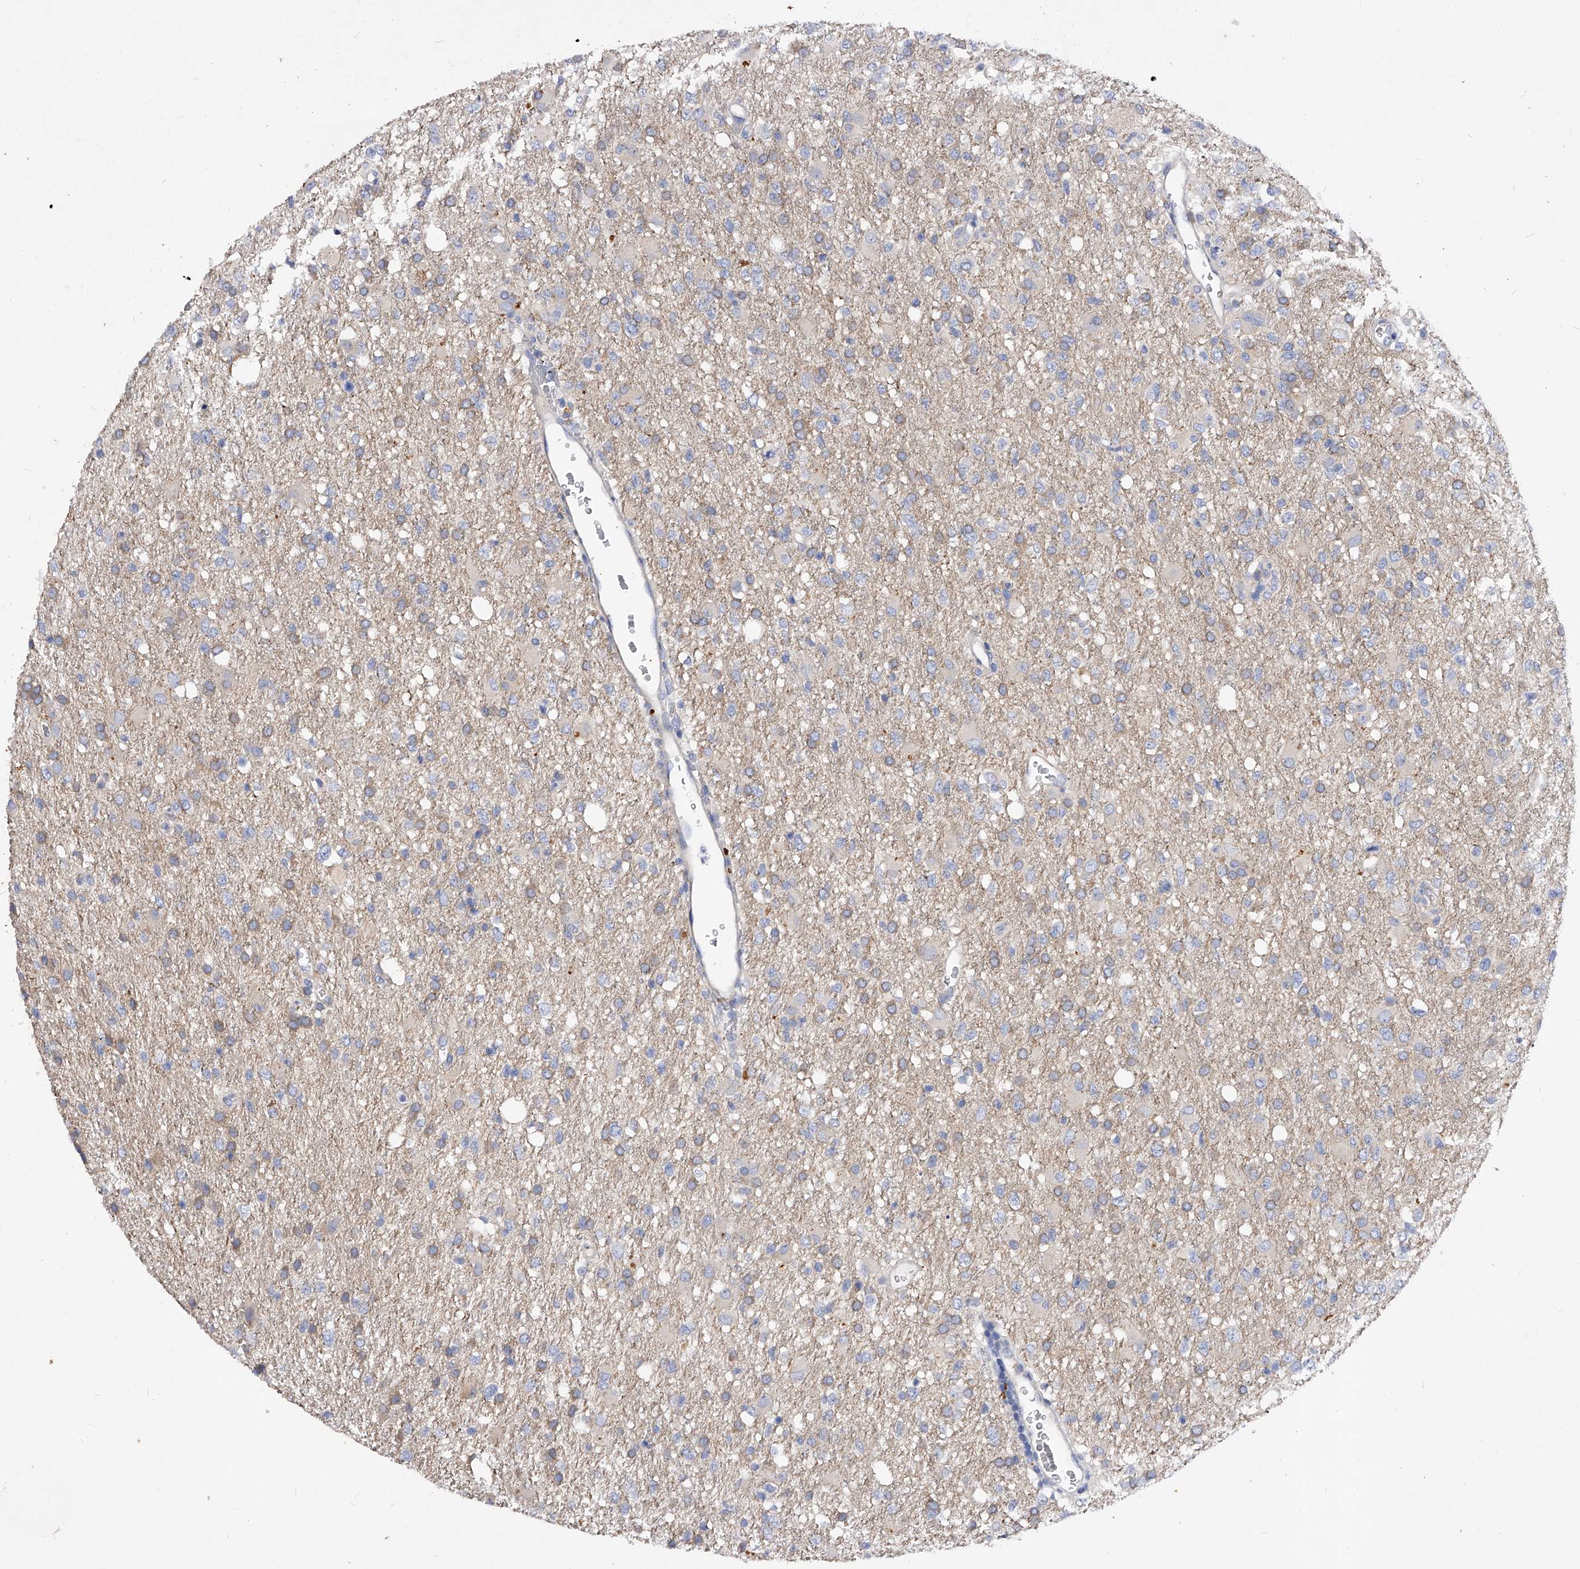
{"staining": {"intensity": "weak", "quantity": "<25%", "location": "cytoplasmic/membranous"}, "tissue": "glioma", "cell_type": "Tumor cells", "image_type": "cancer", "snomed": [{"axis": "morphology", "description": "Glioma, malignant, High grade"}, {"axis": "topography", "description": "Brain"}], "caption": "Immunohistochemistry histopathology image of glioma stained for a protein (brown), which displays no positivity in tumor cells.", "gene": "PPP5C", "patient": {"sex": "female", "age": 57}}